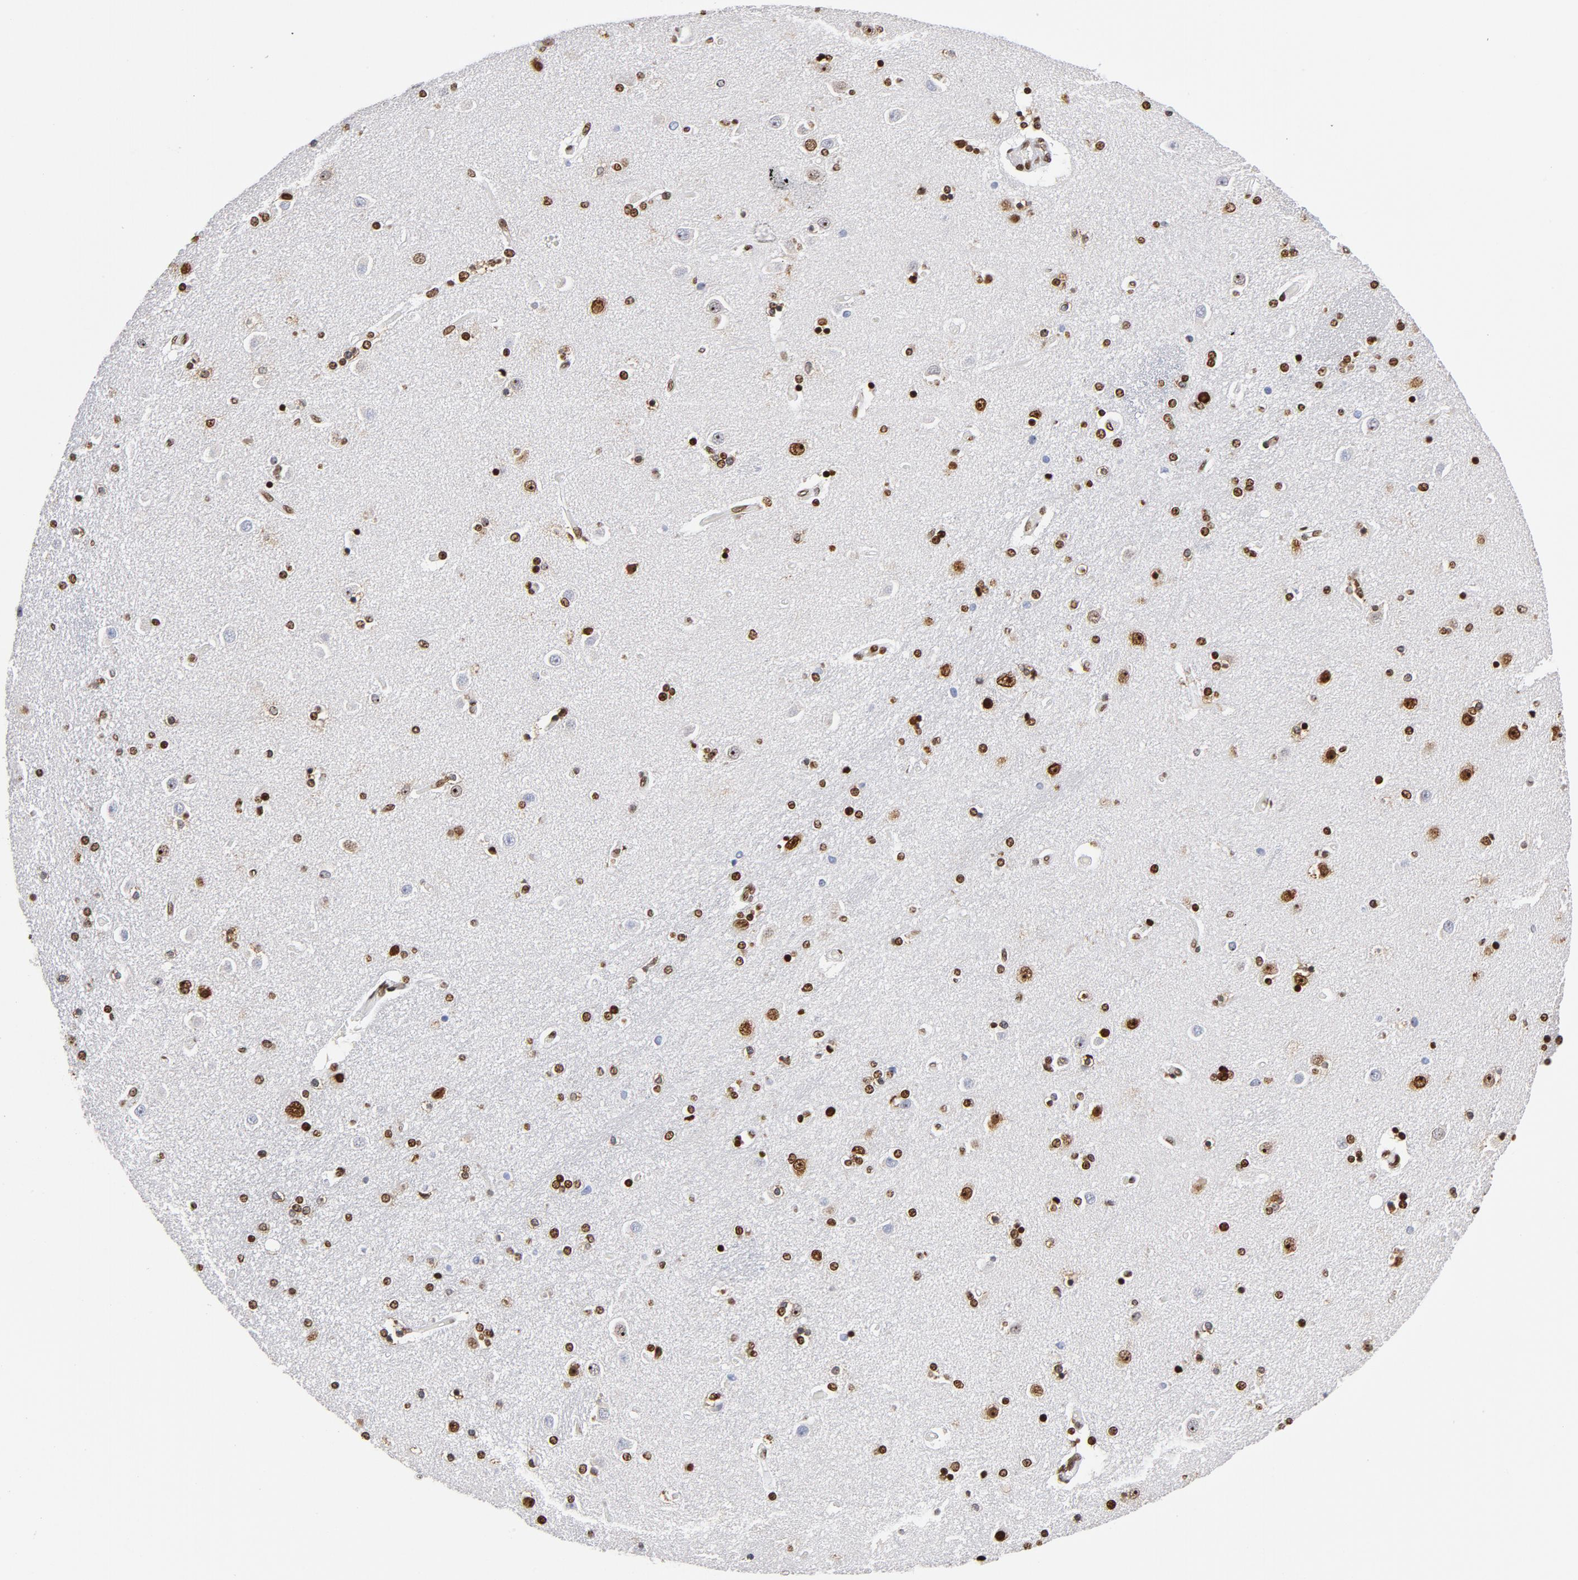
{"staining": {"intensity": "strong", "quantity": "25%-75%", "location": "nuclear"}, "tissue": "caudate", "cell_type": "Glial cells", "image_type": "normal", "snomed": [{"axis": "morphology", "description": "Normal tissue, NOS"}, {"axis": "topography", "description": "Lateral ventricle wall"}], "caption": "About 25%-75% of glial cells in benign human caudate exhibit strong nuclear protein expression as visualized by brown immunohistochemical staining.", "gene": "TOP2B", "patient": {"sex": "female", "age": 54}}